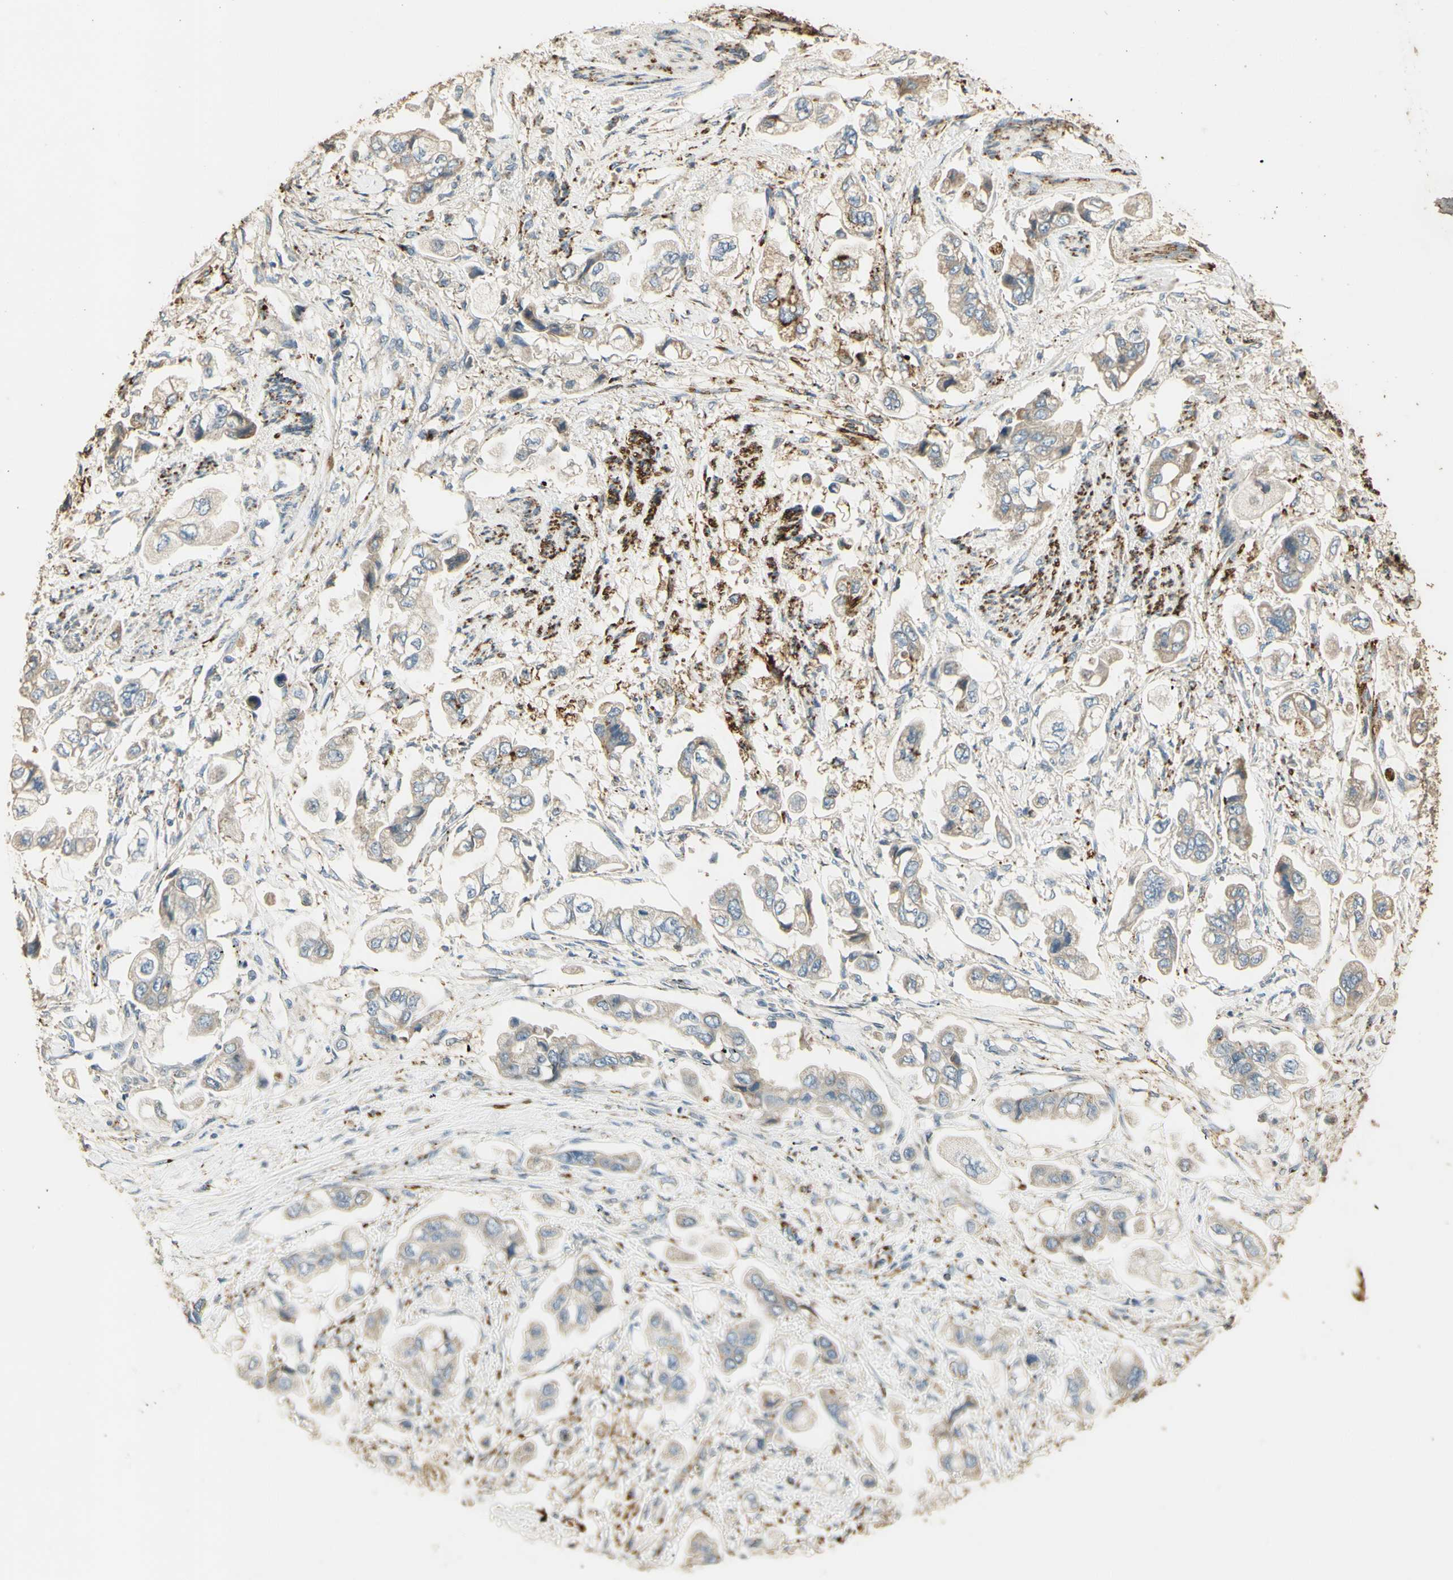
{"staining": {"intensity": "negative", "quantity": "none", "location": "none"}, "tissue": "stomach cancer", "cell_type": "Tumor cells", "image_type": "cancer", "snomed": [{"axis": "morphology", "description": "Adenocarcinoma, NOS"}, {"axis": "topography", "description": "Stomach"}], "caption": "Photomicrograph shows no significant protein expression in tumor cells of stomach cancer (adenocarcinoma).", "gene": "ARHGEF17", "patient": {"sex": "male", "age": 62}}